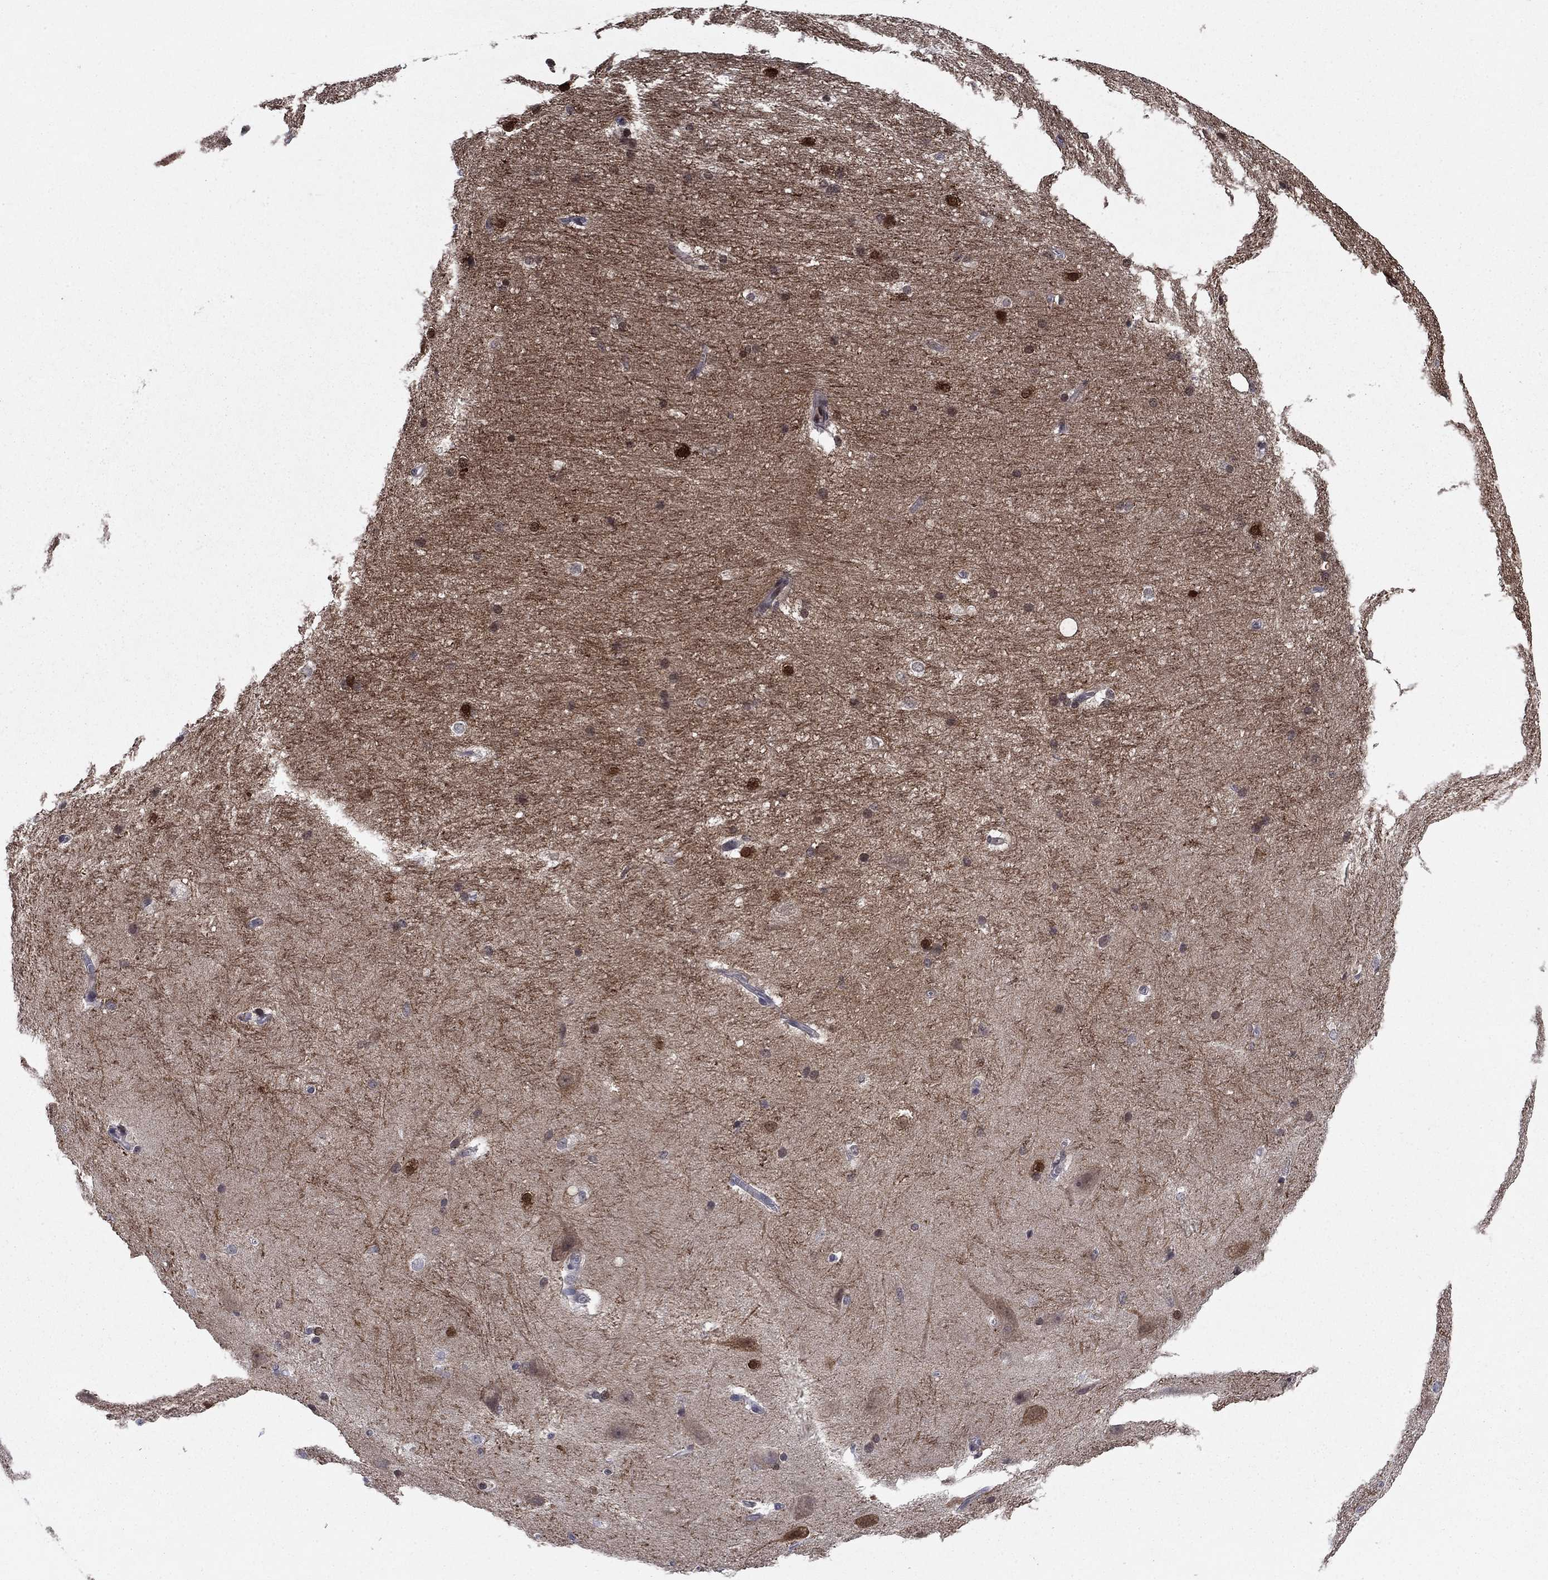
{"staining": {"intensity": "strong", "quantity": "<25%", "location": "cytoplasmic/membranous"}, "tissue": "hippocampus", "cell_type": "Glial cells", "image_type": "normal", "snomed": [{"axis": "morphology", "description": "Normal tissue, NOS"}, {"axis": "topography", "description": "Cerebral cortex"}, {"axis": "topography", "description": "Hippocampus"}], "caption": "Protein staining by immunohistochemistry reveals strong cytoplasmic/membranous positivity in about <25% of glial cells in normal hippocampus.", "gene": "STMN1", "patient": {"sex": "female", "age": 19}}